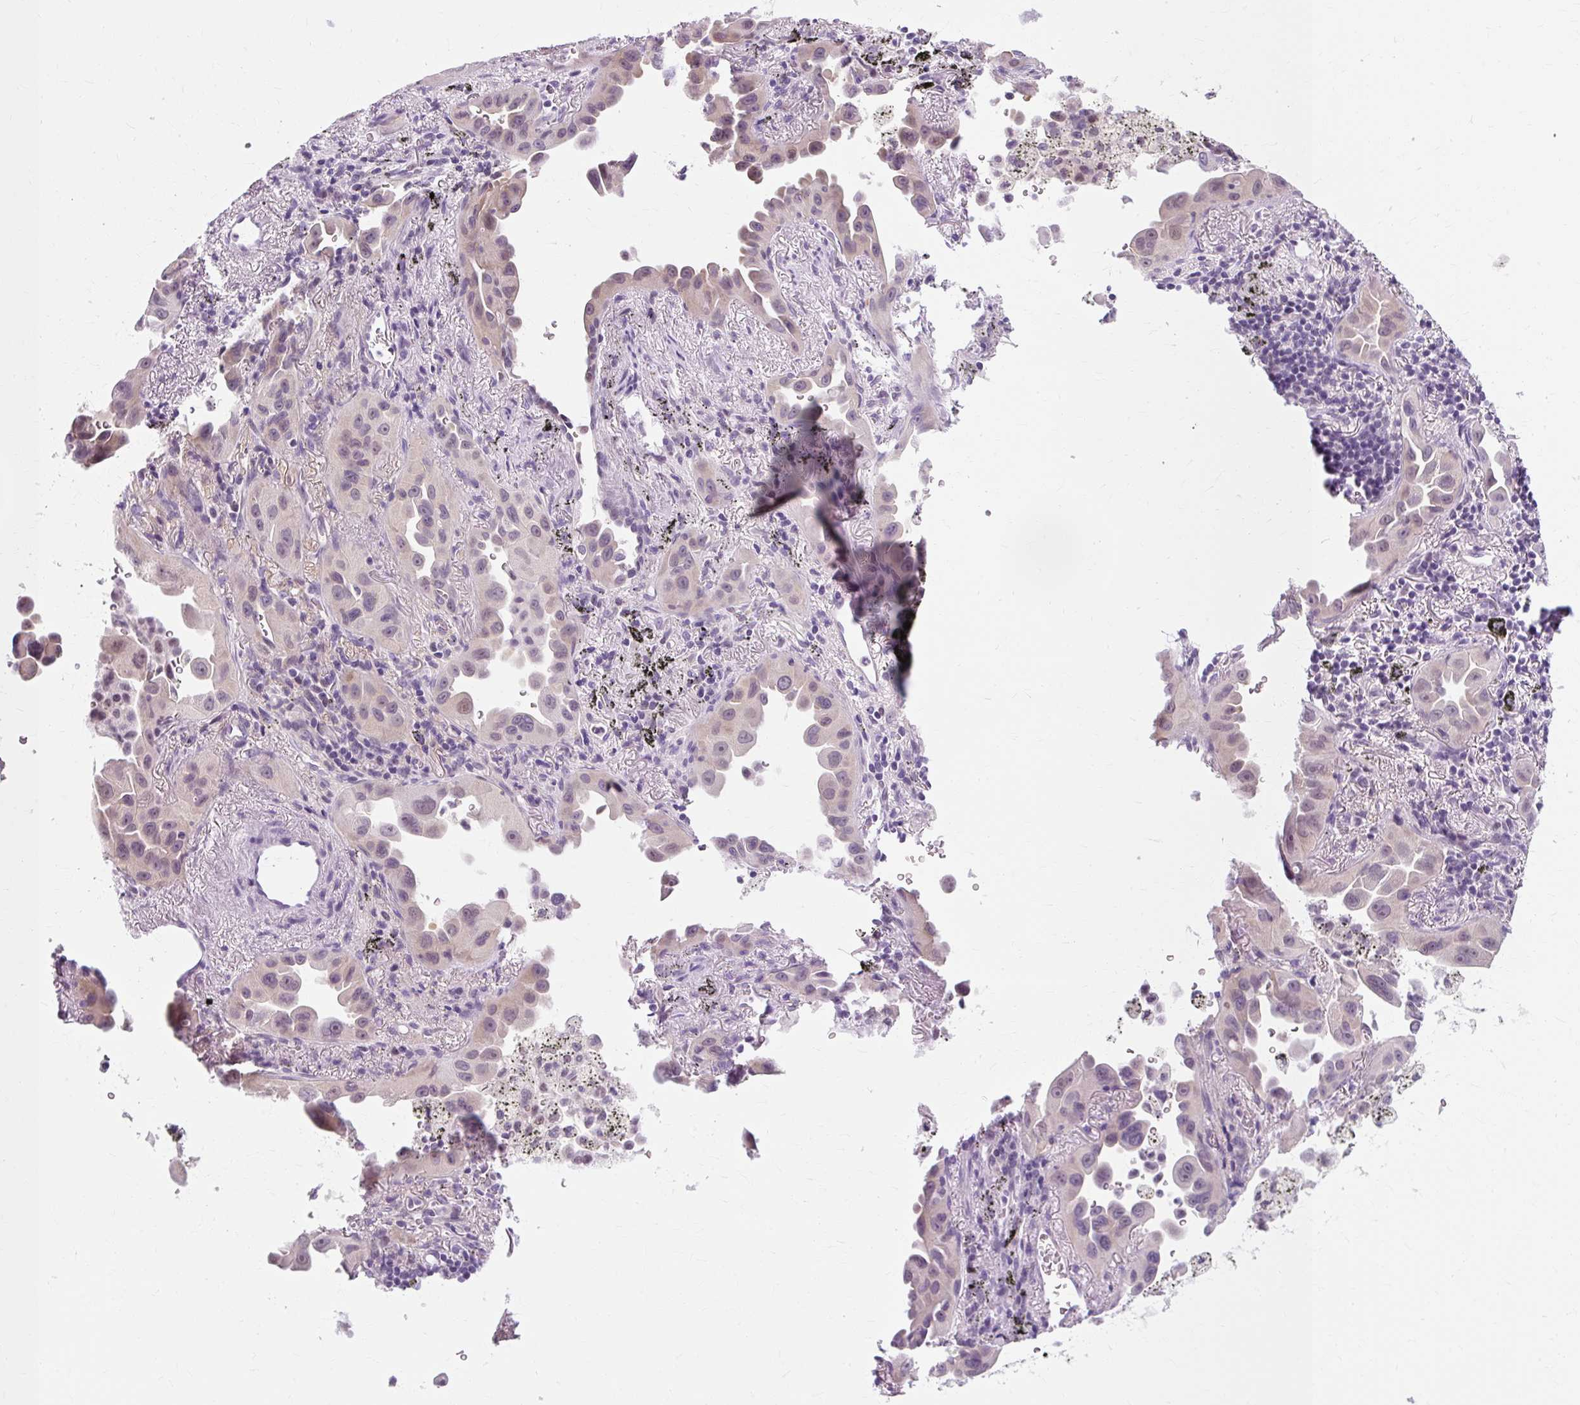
{"staining": {"intensity": "weak", "quantity": "25%-75%", "location": "nuclear"}, "tissue": "lung cancer", "cell_type": "Tumor cells", "image_type": "cancer", "snomed": [{"axis": "morphology", "description": "Adenocarcinoma, NOS"}, {"axis": "topography", "description": "Lung"}], "caption": "High-power microscopy captured an immunohistochemistry micrograph of adenocarcinoma (lung), revealing weak nuclear staining in approximately 25%-75% of tumor cells.", "gene": "RYBP", "patient": {"sex": "male", "age": 68}}